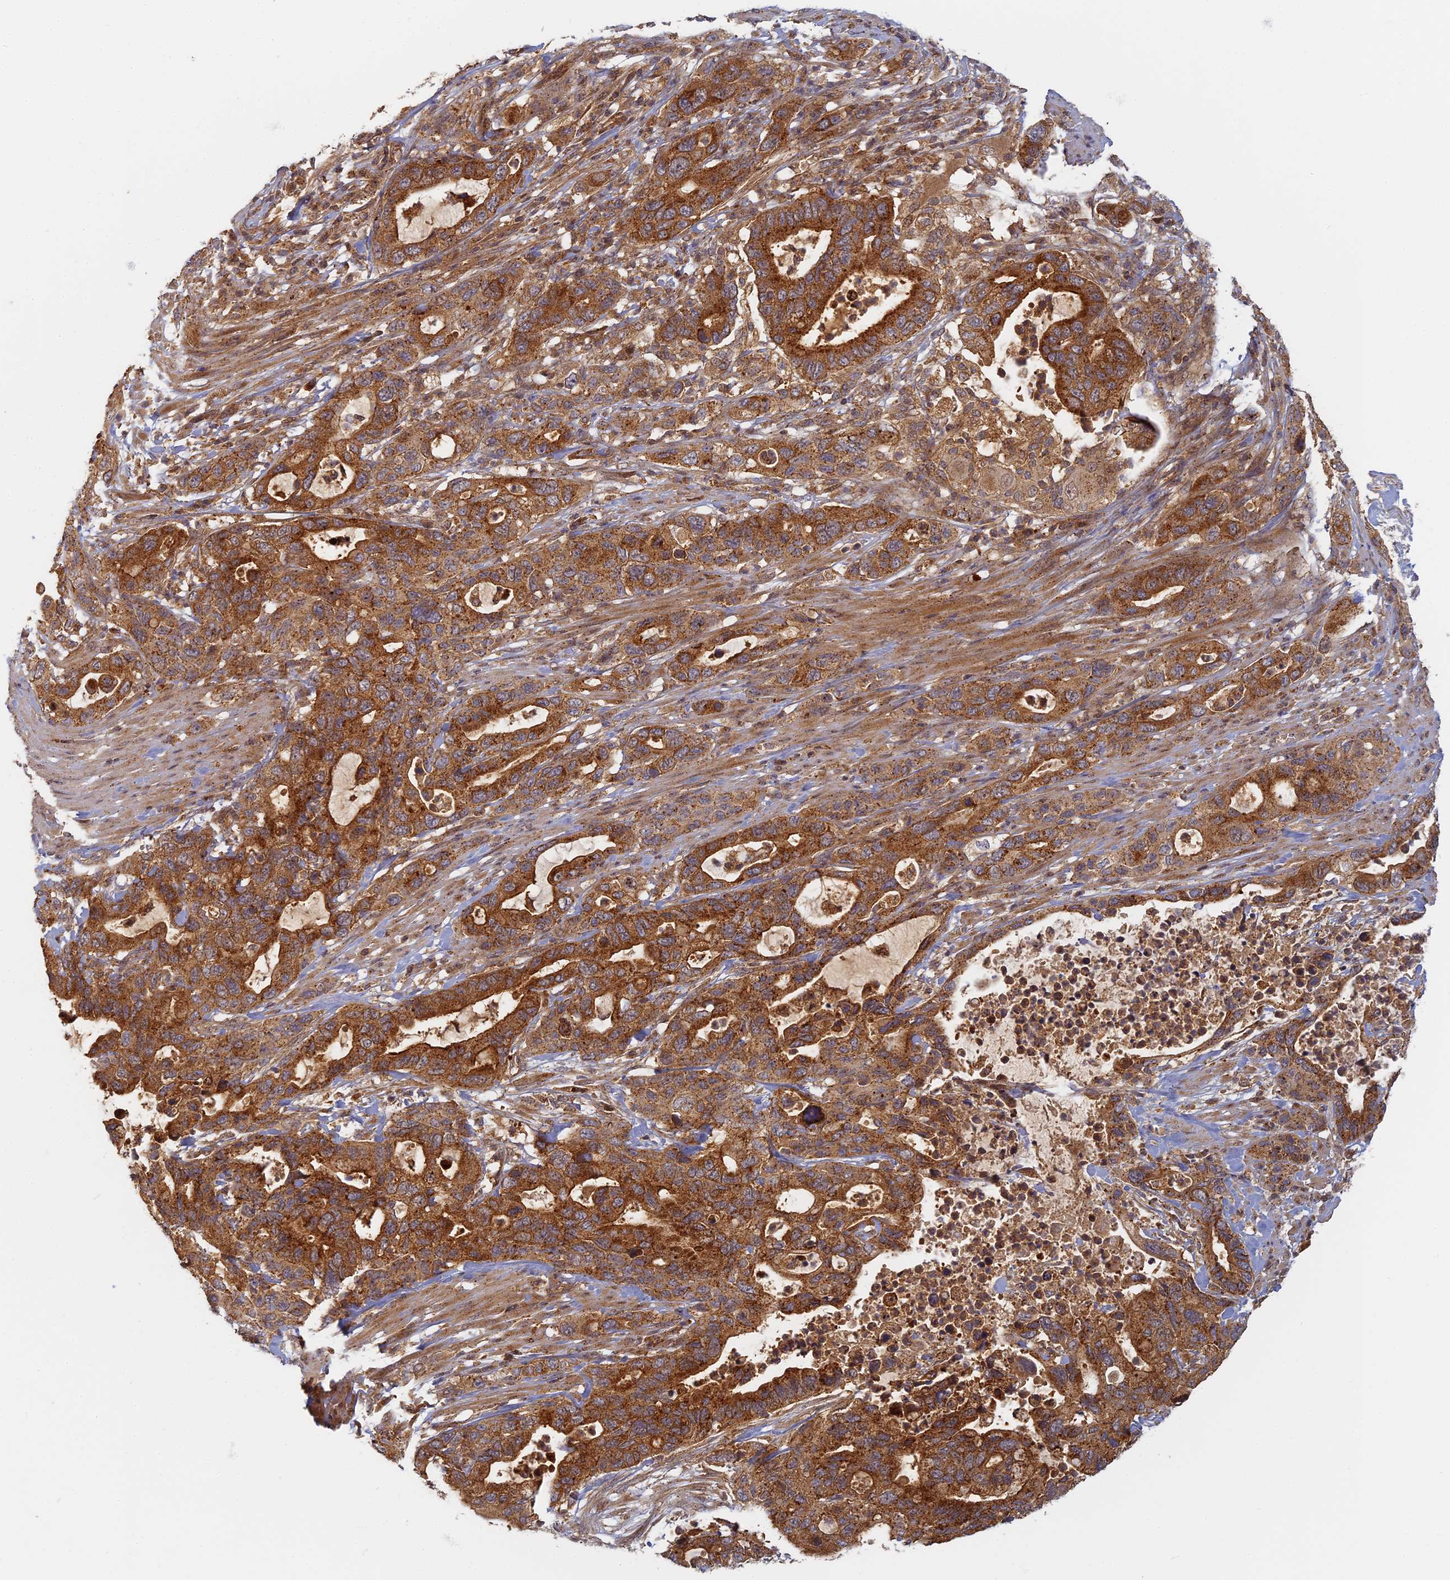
{"staining": {"intensity": "strong", "quantity": ">75%", "location": "cytoplasmic/membranous"}, "tissue": "pancreatic cancer", "cell_type": "Tumor cells", "image_type": "cancer", "snomed": [{"axis": "morphology", "description": "Adenocarcinoma, NOS"}, {"axis": "topography", "description": "Pancreas"}], "caption": "DAB immunohistochemical staining of pancreatic adenocarcinoma shows strong cytoplasmic/membranous protein staining in about >75% of tumor cells. The staining was performed using DAB (3,3'-diaminobenzidine), with brown indicating positive protein expression. Nuclei are stained blue with hematoxylin.", "gene": "INO80D", "patient": {"sex": "female", "age": 71}}